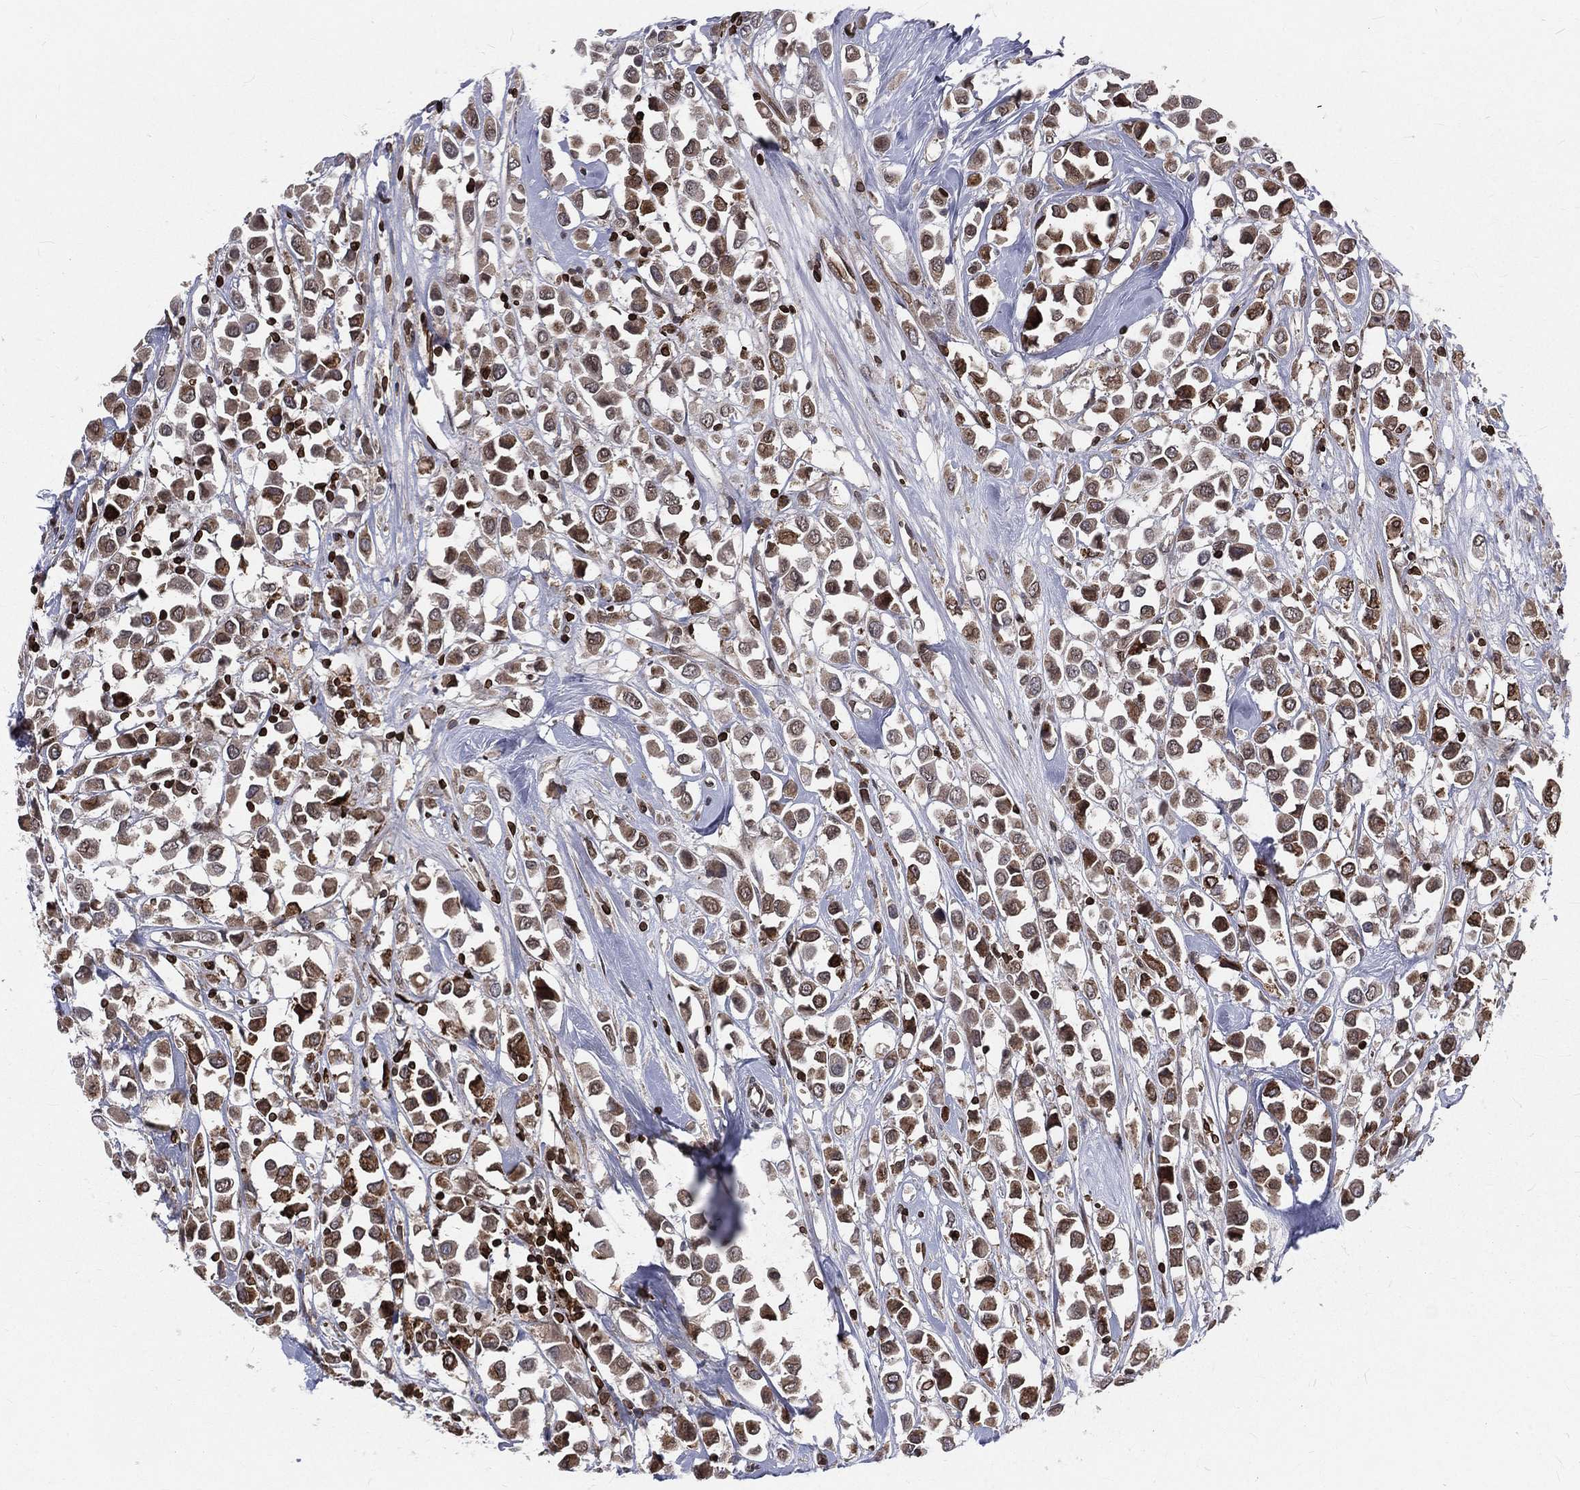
{"staining": {"intensity": "moderate", "quantity": "25%-75%", "location": "cytoplasmic/membranous"}, "tissue": "breast cancer", "cell_type": "Tumor cells", "image_type": "cancer", "snomed": [{"axis": "morphology", "description": "Duct carcinoma"}, {"axis": "topography", "description": "Breast"}], "caption": "Human breast invasive ductal carcinoma stained for a protein (brown) displays moderate cytoplasmic/membranous positive positivity in approximately 25%-75% of tumor cells.", "gene": "LBR", "patient": {"sex": "female", "age": 61}}